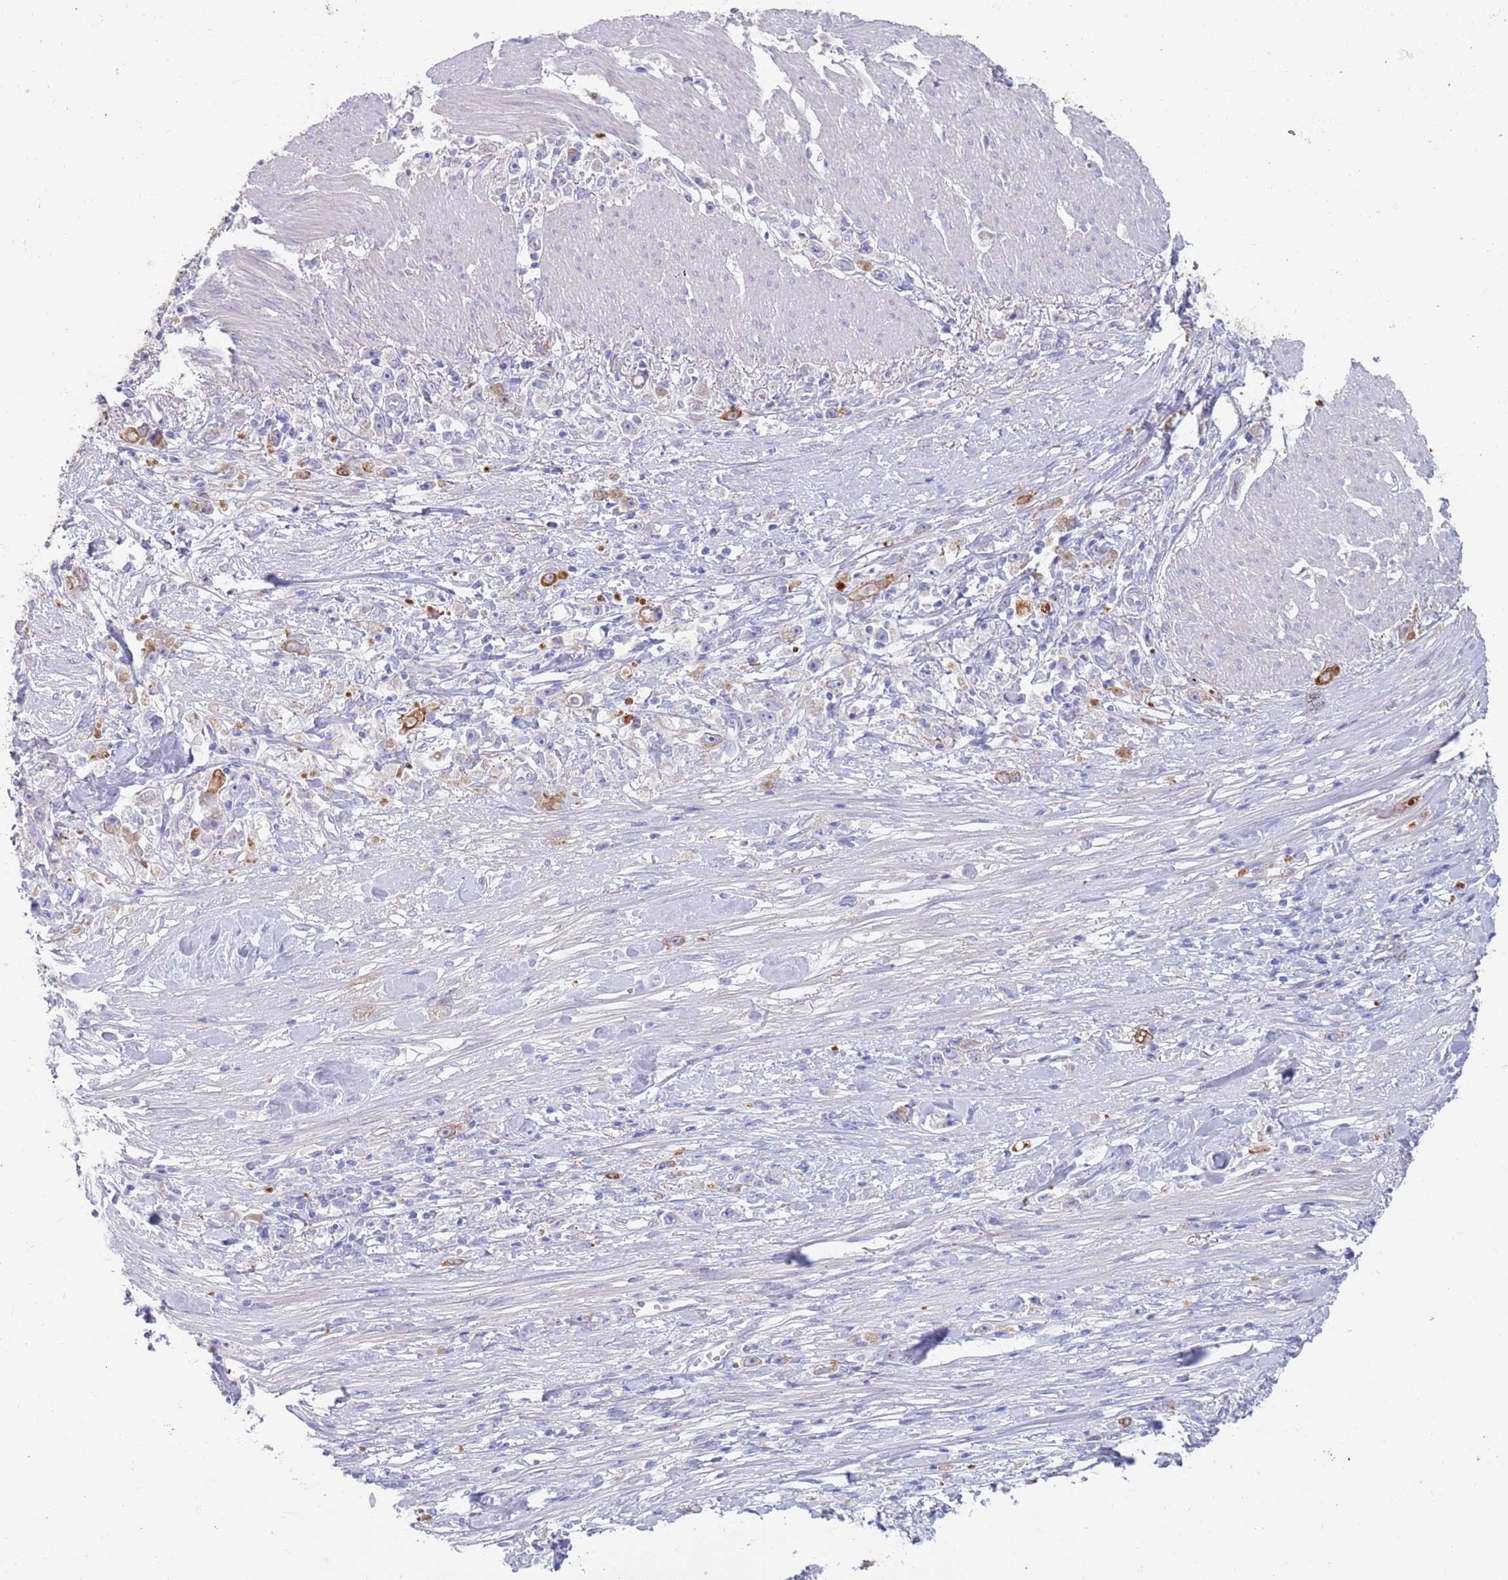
{"staining": {"intensity": "negative", "quantity": "none", "location": "none"}, "tissue": "stomach cancer", "cell_type": "Tumor cells", "image_type": "cancer", "snomed": [{"axis": "morphology", "description": "Adenocarcinoma, NOS"}, {"axis": "topography", "description": "Stomach"}], "caption": "Tumor cells are negative for protein expression in human adenocarcinoma (stomach).", "gene": "CCDC149", "patient": {"sex": "female", "age": 59}}